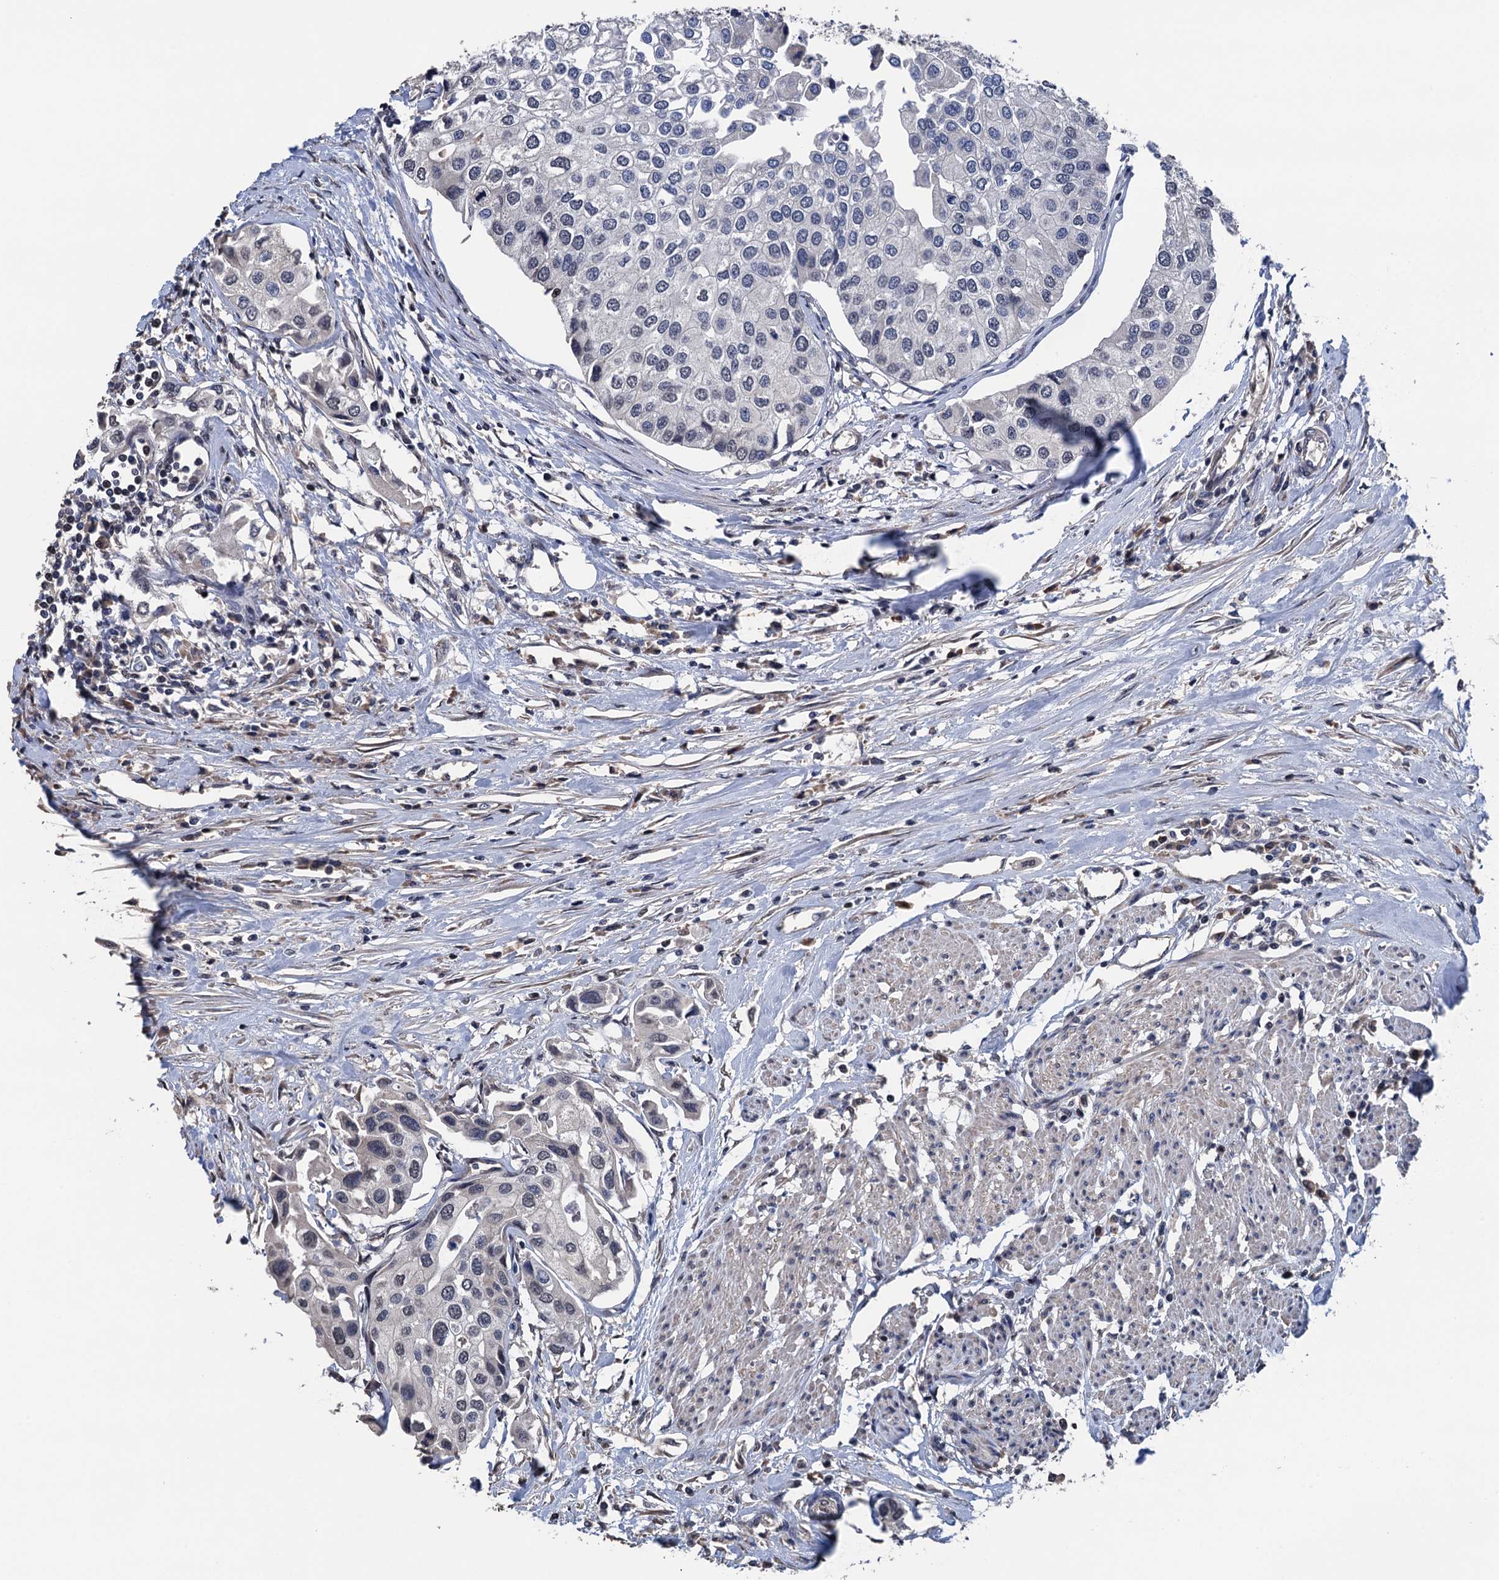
{"staining": {"intensity": "negative", "quantity": "none", "location": "none"}, "tissue": "urothelial cancer", "cell_type": "Tumor cells", "image_type": "cancer", "snomed": [{"axis": "morphology", "description": "Urothelial carcinoma, High grade"}, {"axis": "topography", "description": "Urinary bladder"}], "caption": "This is an immunohistochemistry micrograph of urothelial cancer. There is no staining in tumor cells.", "gene": "ART5", "patient": {"sex": "male", "age": 64}}